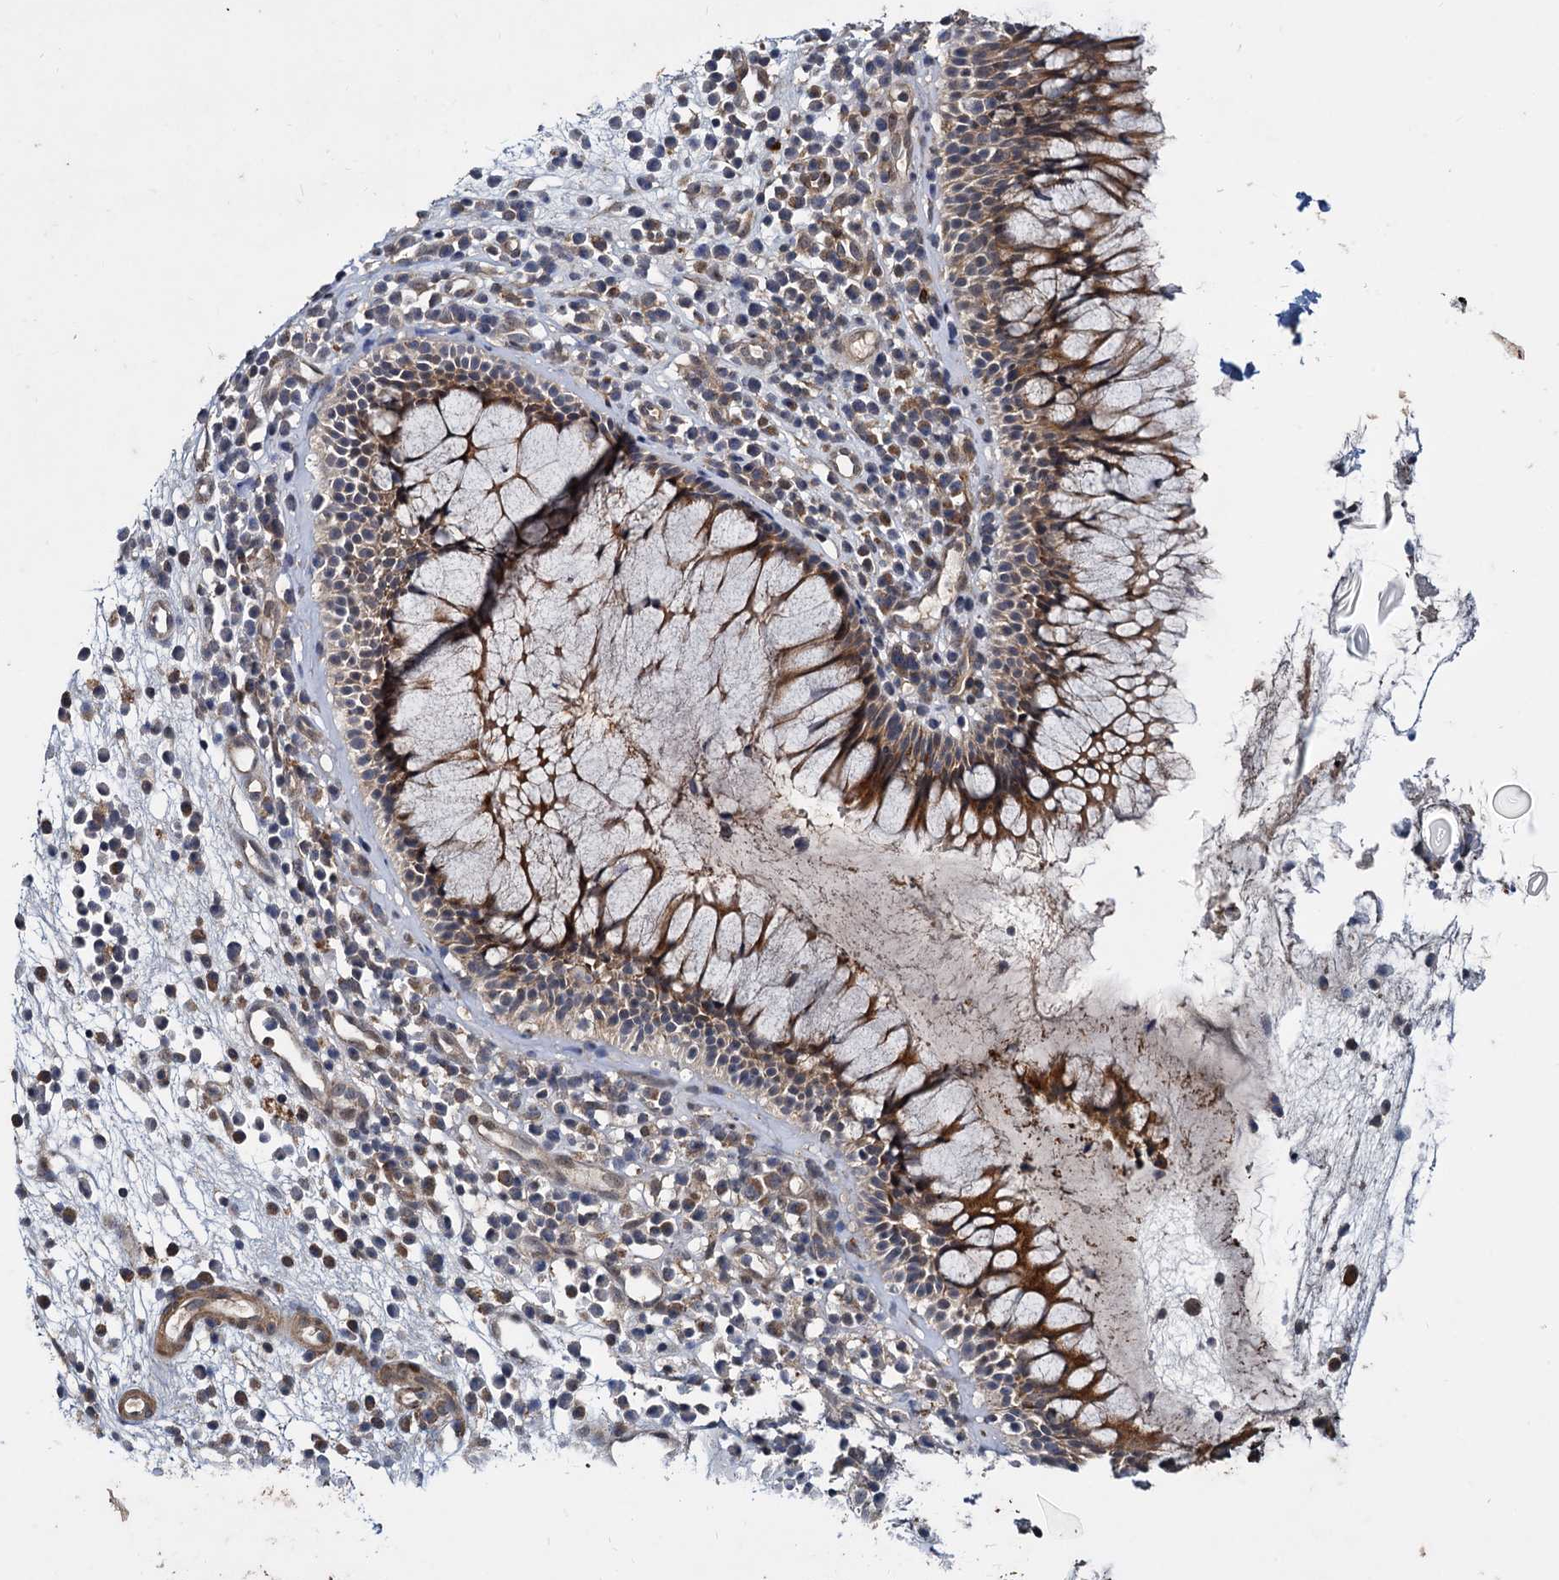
{"staining": {"intensity": "moderate", "quantity": "25%-75%", "location": "cytoplasmic/membranous"}, "tissue": "nasopharynx", "cell_type": "Respiratory epithelial cells", "image_type": "normal", "snomed": [{"axis": "morphology", "description": "Normal tissue, NOS"}, {"axis": "morphology", "description": "Inflammation, NOS"}, {"axis": "topography", "description": "Nasopharynx"}], "caption": "Brown immunohistochemical staining in unremarkable human nasopharynx reveals moderate cytoplasmic/membranous expression in about 25%-75% of respiratory epithelial cells. The staining was performed using DAB to visualize the protein expression in brown, while the nuclei were stained in blue with hematoxylin (Magnification: 20x).", "gene": "ARHGAP42", "patient": {"sex": "male", "age": 70}}